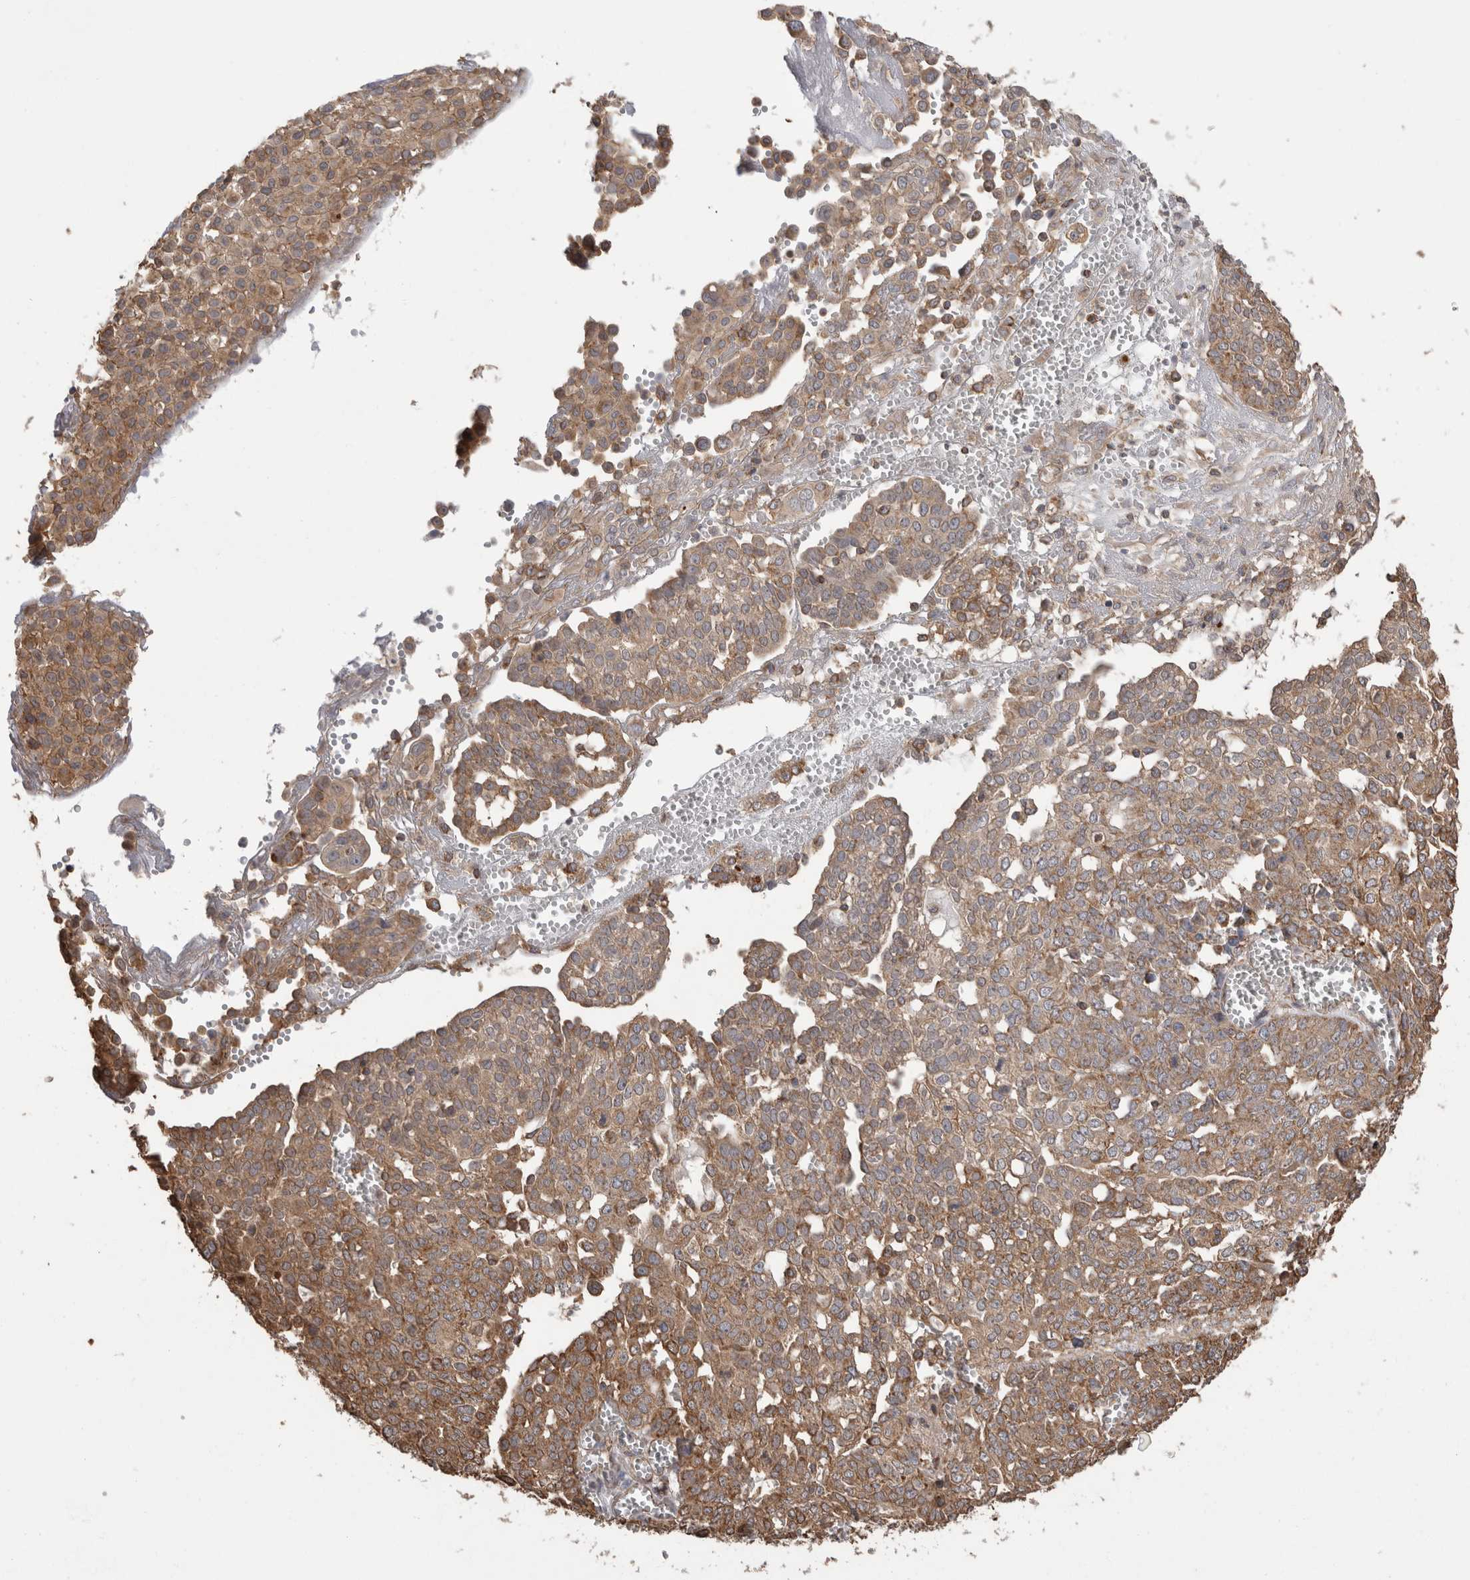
{"staining": {"intensity": "moderate", "quantity": ">75%", "location": "cytoplasmic/membranous"}, "tissue": "ovarian cancer", "cell_type": "Tumor cells", "image_type": "cancer", "snomed": [{"axis": "morphology", "description": "Cystadenocarcinoma, serous, NOS"}, {"axis": "topography", "description": "Soft tissue"}, {"axis": "topography", "description": "Ovary"}], "caption": "Human serous cystadenocarcinoma (ovarian) stained with a brown dye demonstrates moderate cytoplasmic/membranous positive positivity in approximately >75% of tumor cells.", "gene": "IMMP2L", "patient": {"sex": "female", "age": 57}}